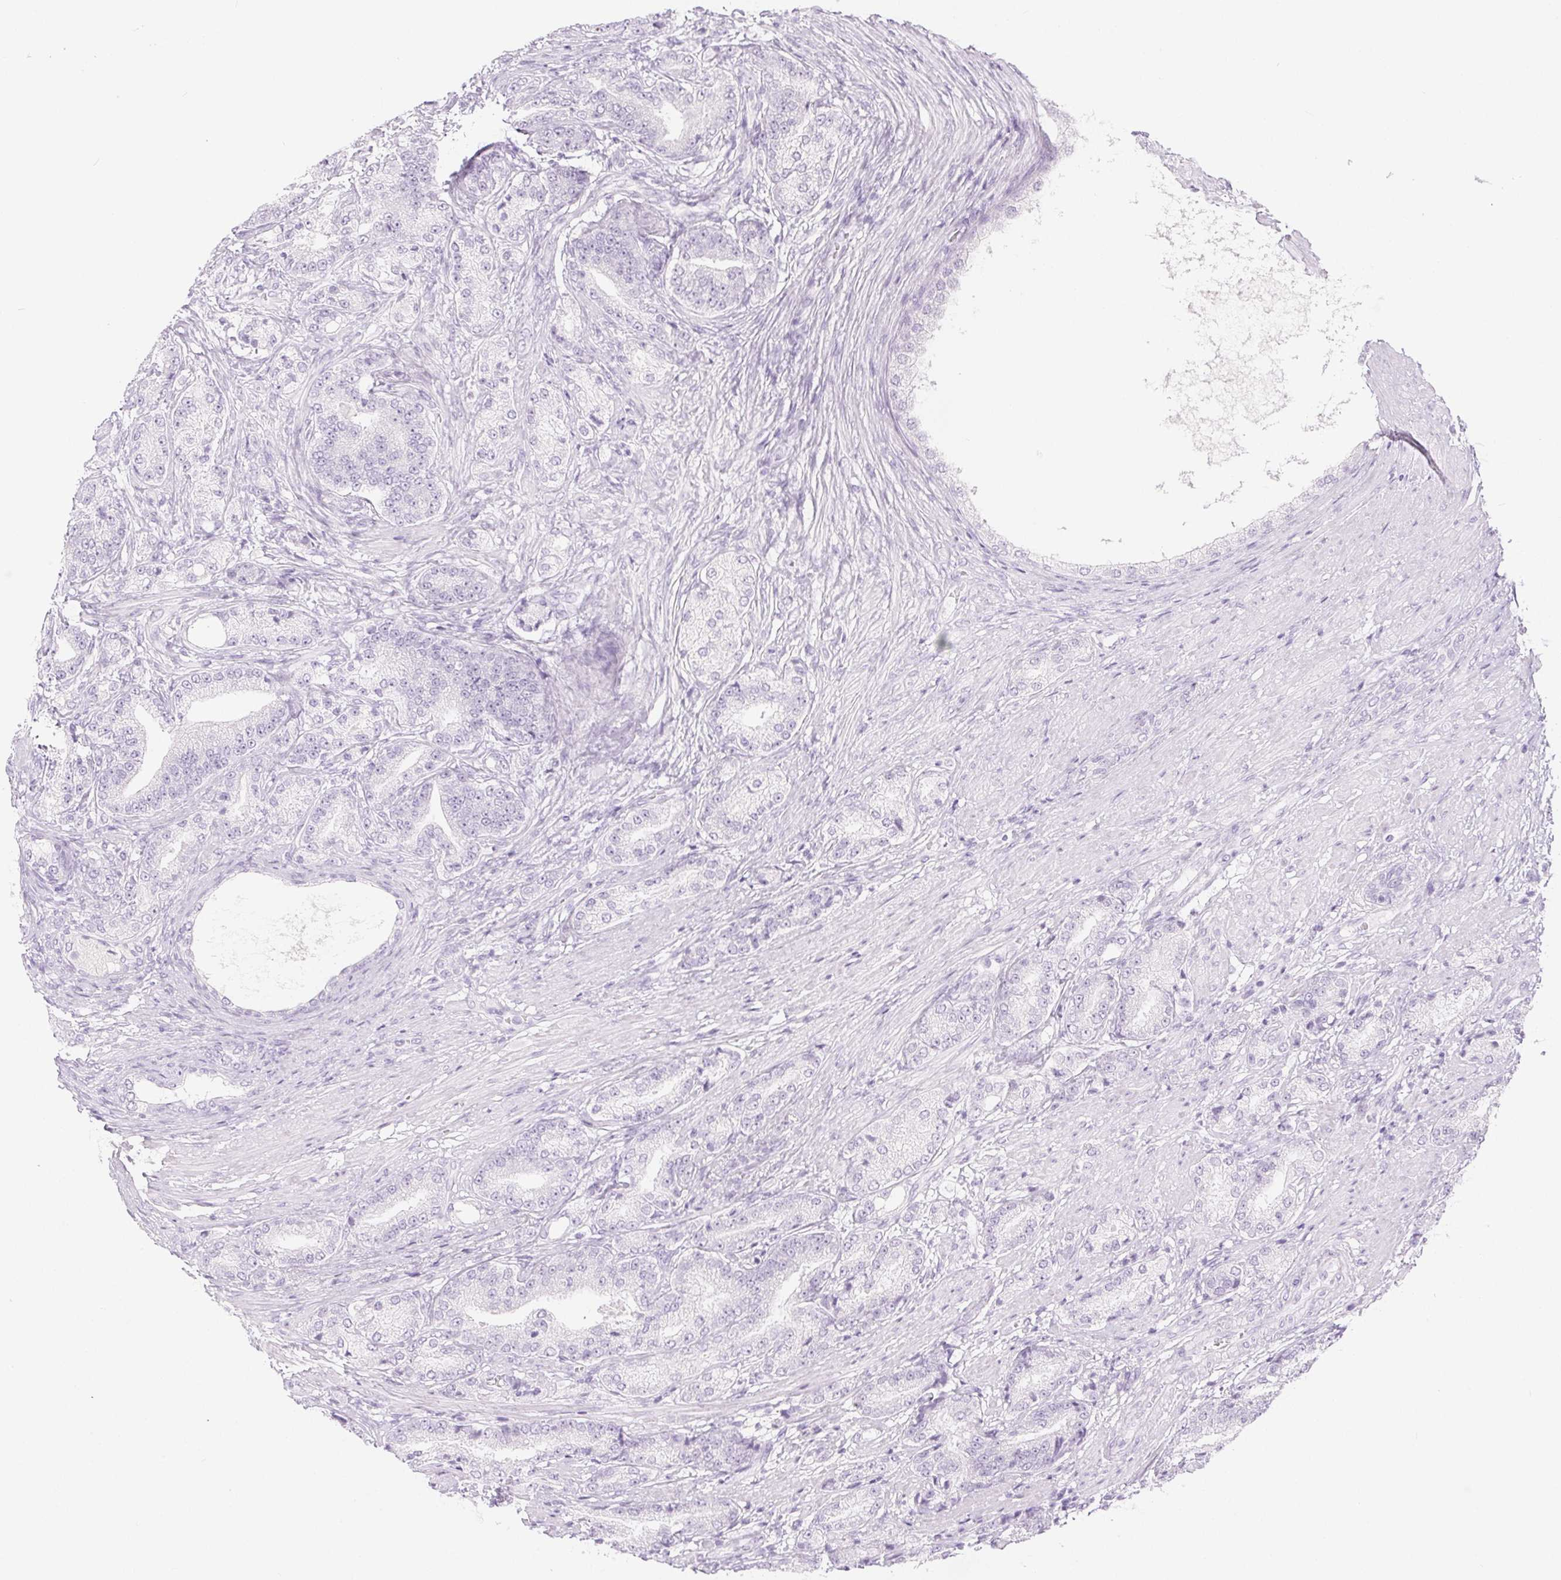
{"staining": {"intensity": "negative", "quantity": "none", "location": "none"}, "tissue": "prostate cancer", "cell_type": "Tumor cells", "image_type": "cancer", "snomed": [{"axis": "morphology", "description": "Adenocarcinoma, High grade"}, {"axis": "topography", "description": "Prostate and seminal vesicle, NOS"}], "caption": "DAB (3,3'-diaminobenzidine) immunohistochemical staining of adenocarcinoma (high-grade) (prostate) demonstrates no significant staining in tumor cells.", "gene": "SPRR3", "patient": {"sex": "male", "age": 61}}